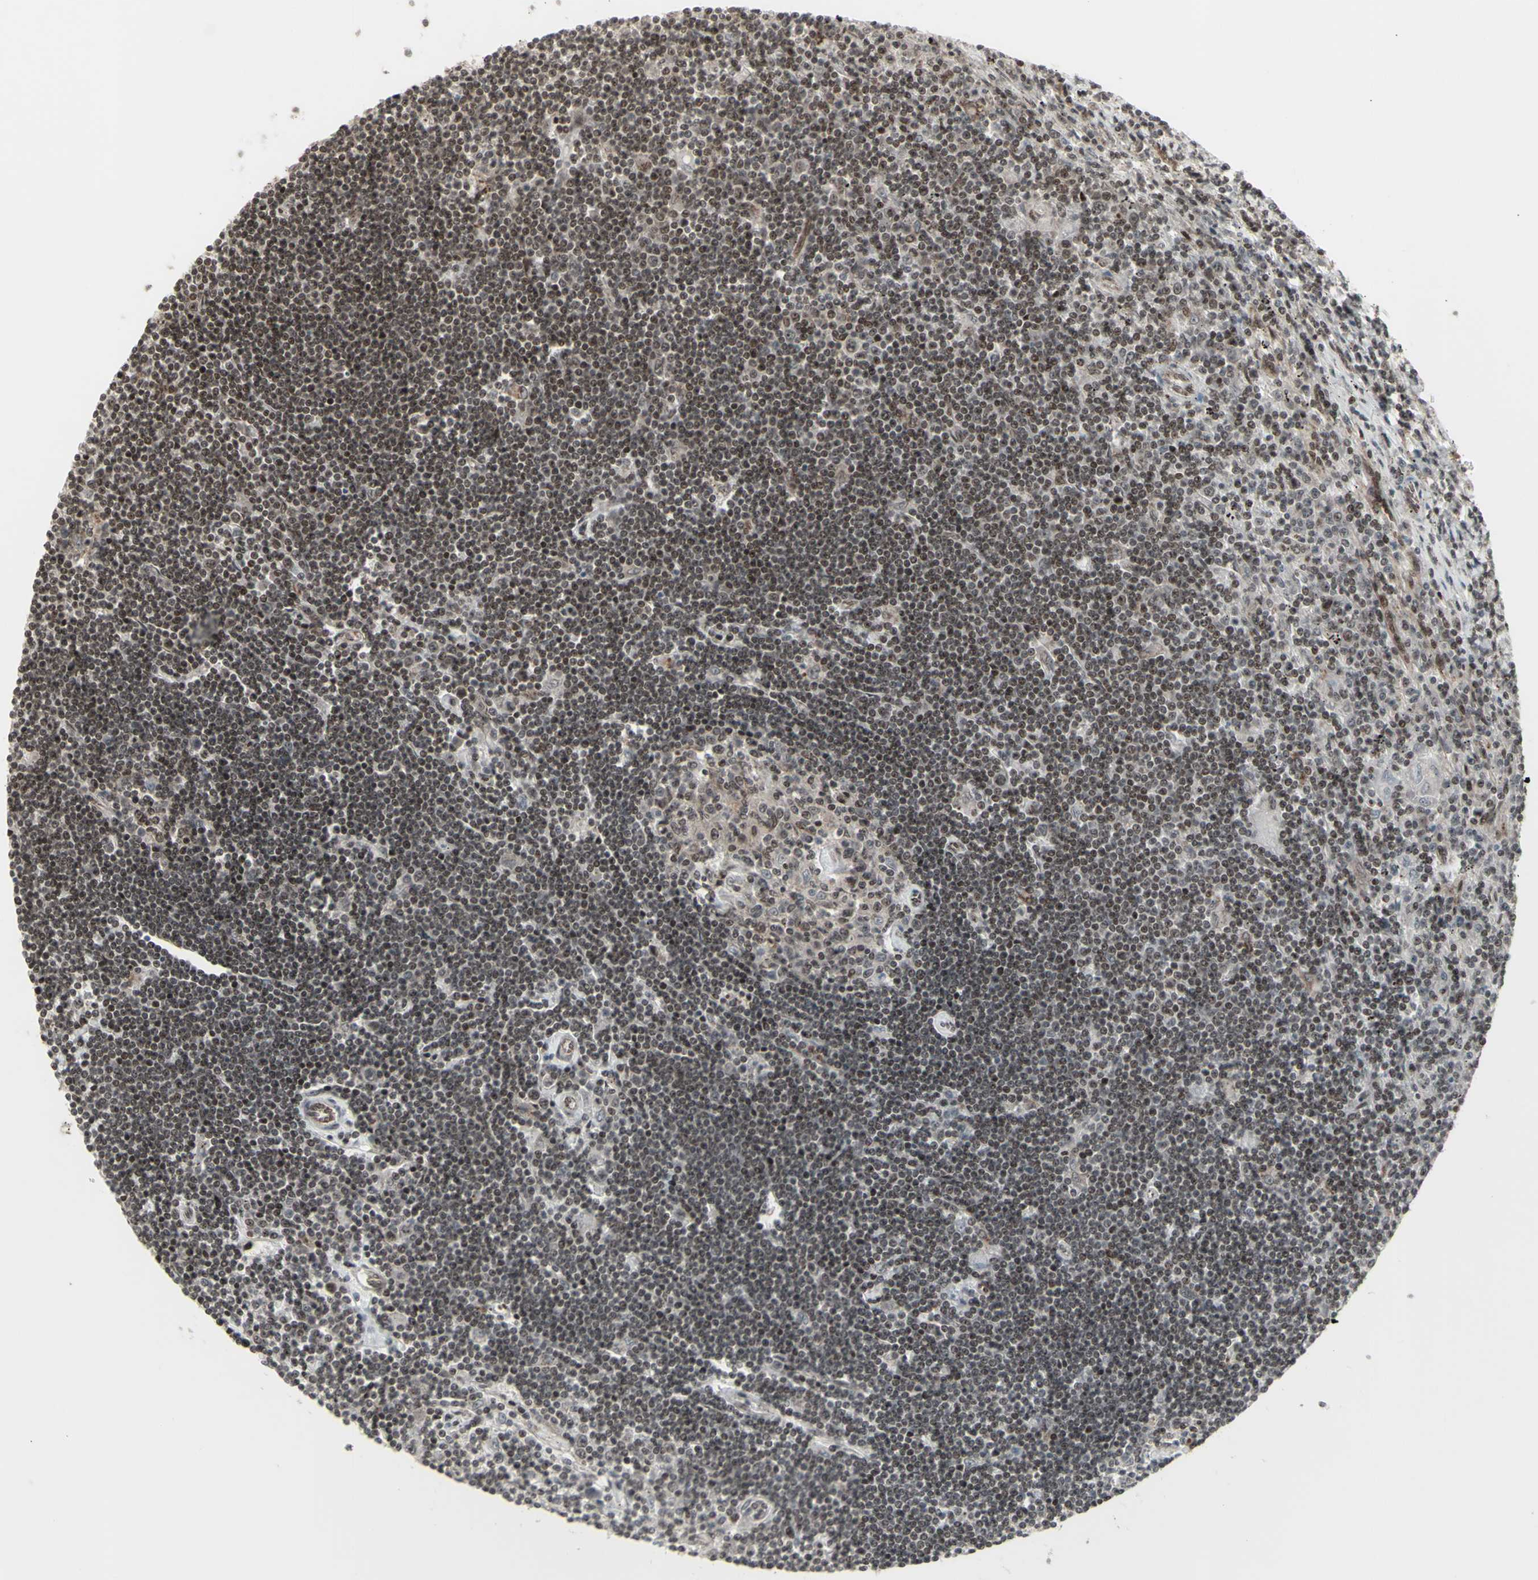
{"staining": {"intensity": "moderate", "quantity": ">75%", "location": "nuclear"}, "tissue": "lymphoma", "cell_type": "Tumor cells", "image_type": "cancer", "snomed": [{"axis": "morphology", "description": "Malignant lymphoma, non-Hodgkin's type, Low grade"}, {"axis": "topography", "description": "Spleen"}], "caption": "This photomicrograph displays lymphoma stained with immunohistochemistry (IHC) to label a protein in brown. The nuclear of tumor cells show moderate positivity for the protein. Nuclei are counter-stained blue.", "gene": "CBX1", "patient": {"sex": "male", "age": 76}}